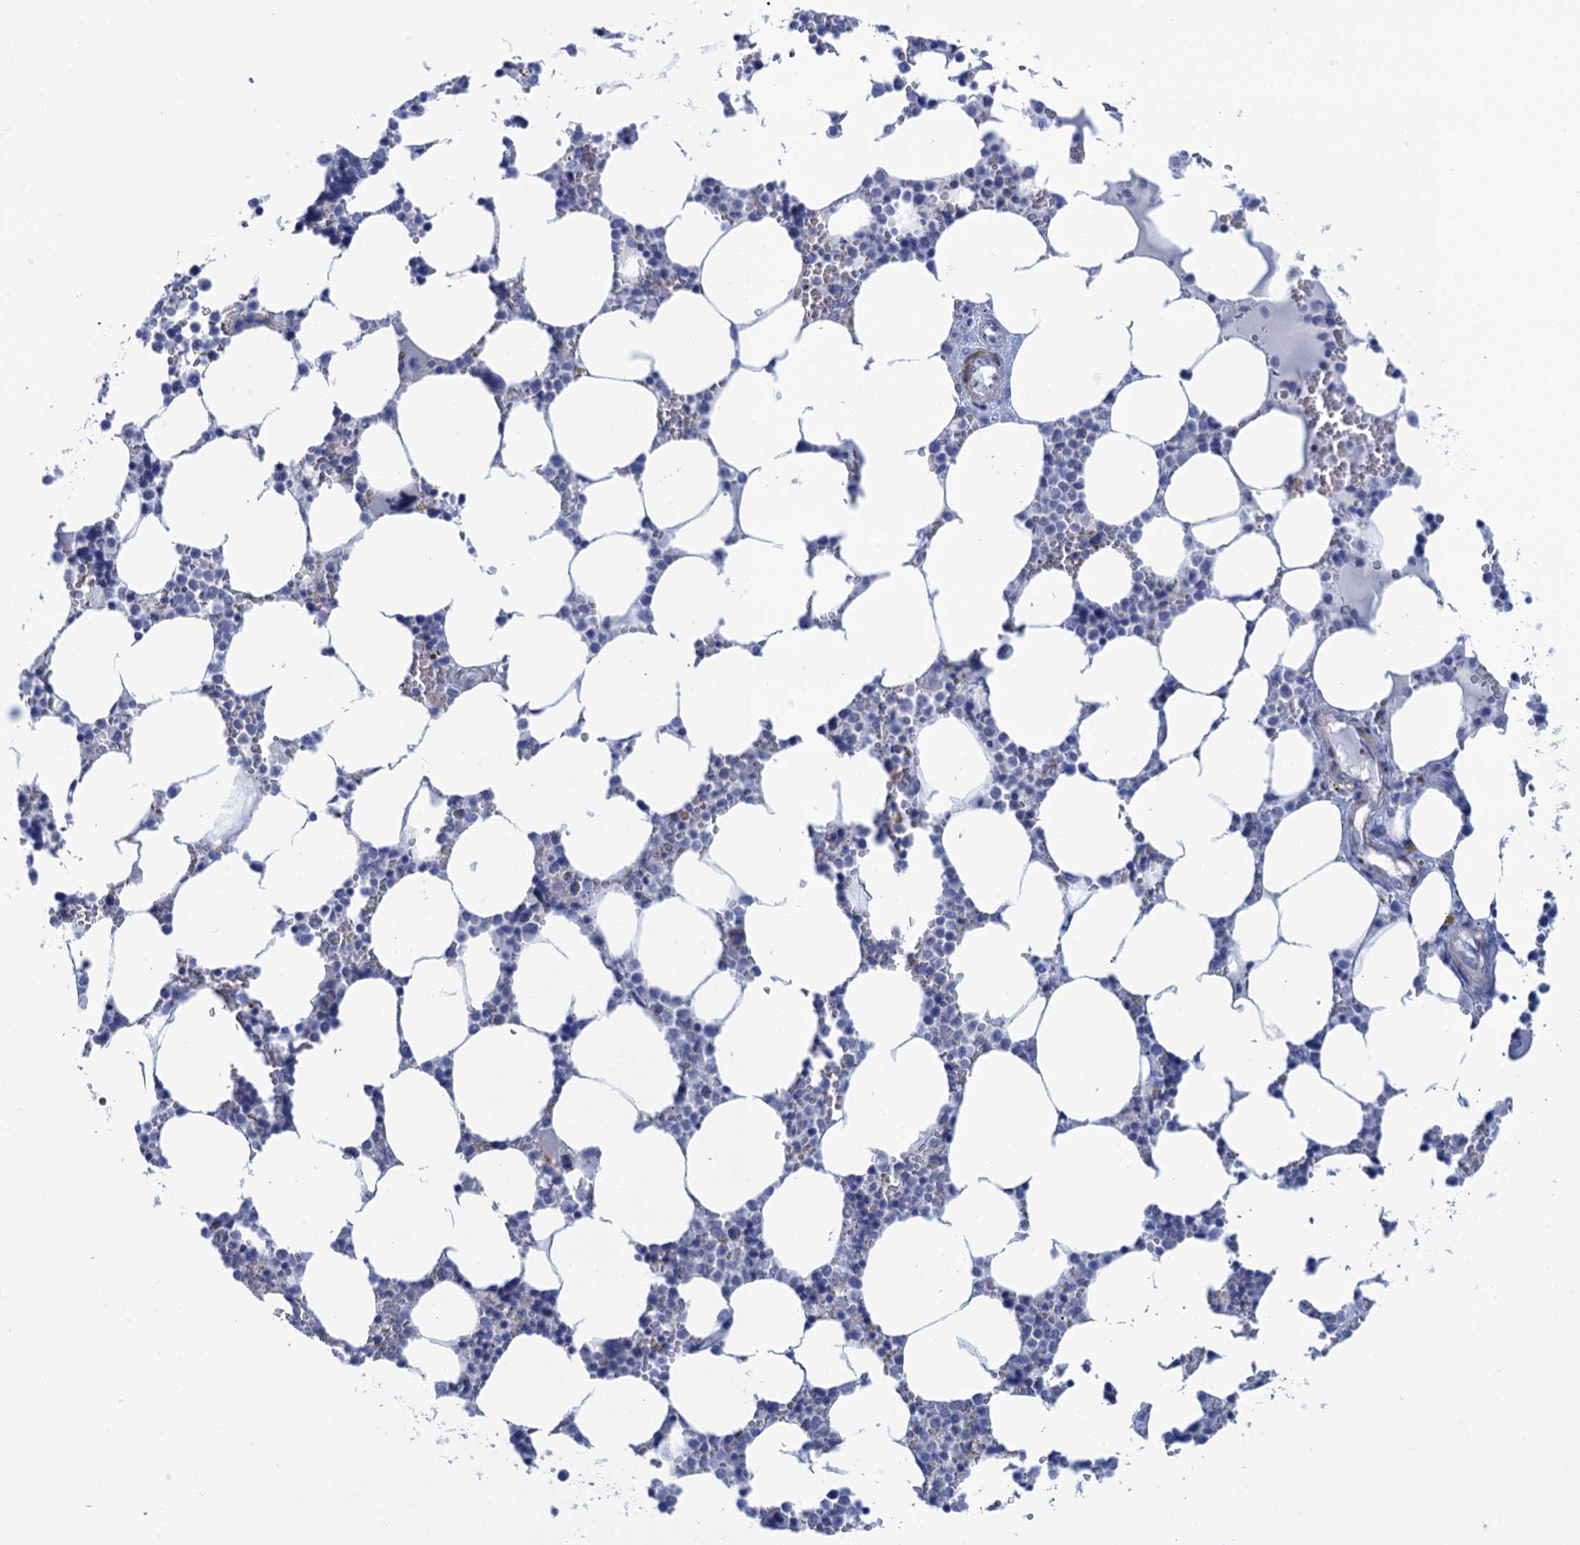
{"staining": {"intensity": "negative", "quantity": "none", "location": "none"}, "tissue": "bone marrow", "cell_type": "Hematopoietic cells", "image_type": "normal", "snomed": [{"axis": "morphology", "description": "Normal tissue, NOS"}, {"axis": "topography", "description": "Bone marrow"}], "caption": "This is an IHC histopathology image of benign bone marrow. There is no expression in hematopoietic cells.", "gene": "CALML5", "patient": {"sex": "male", "age": 64}}